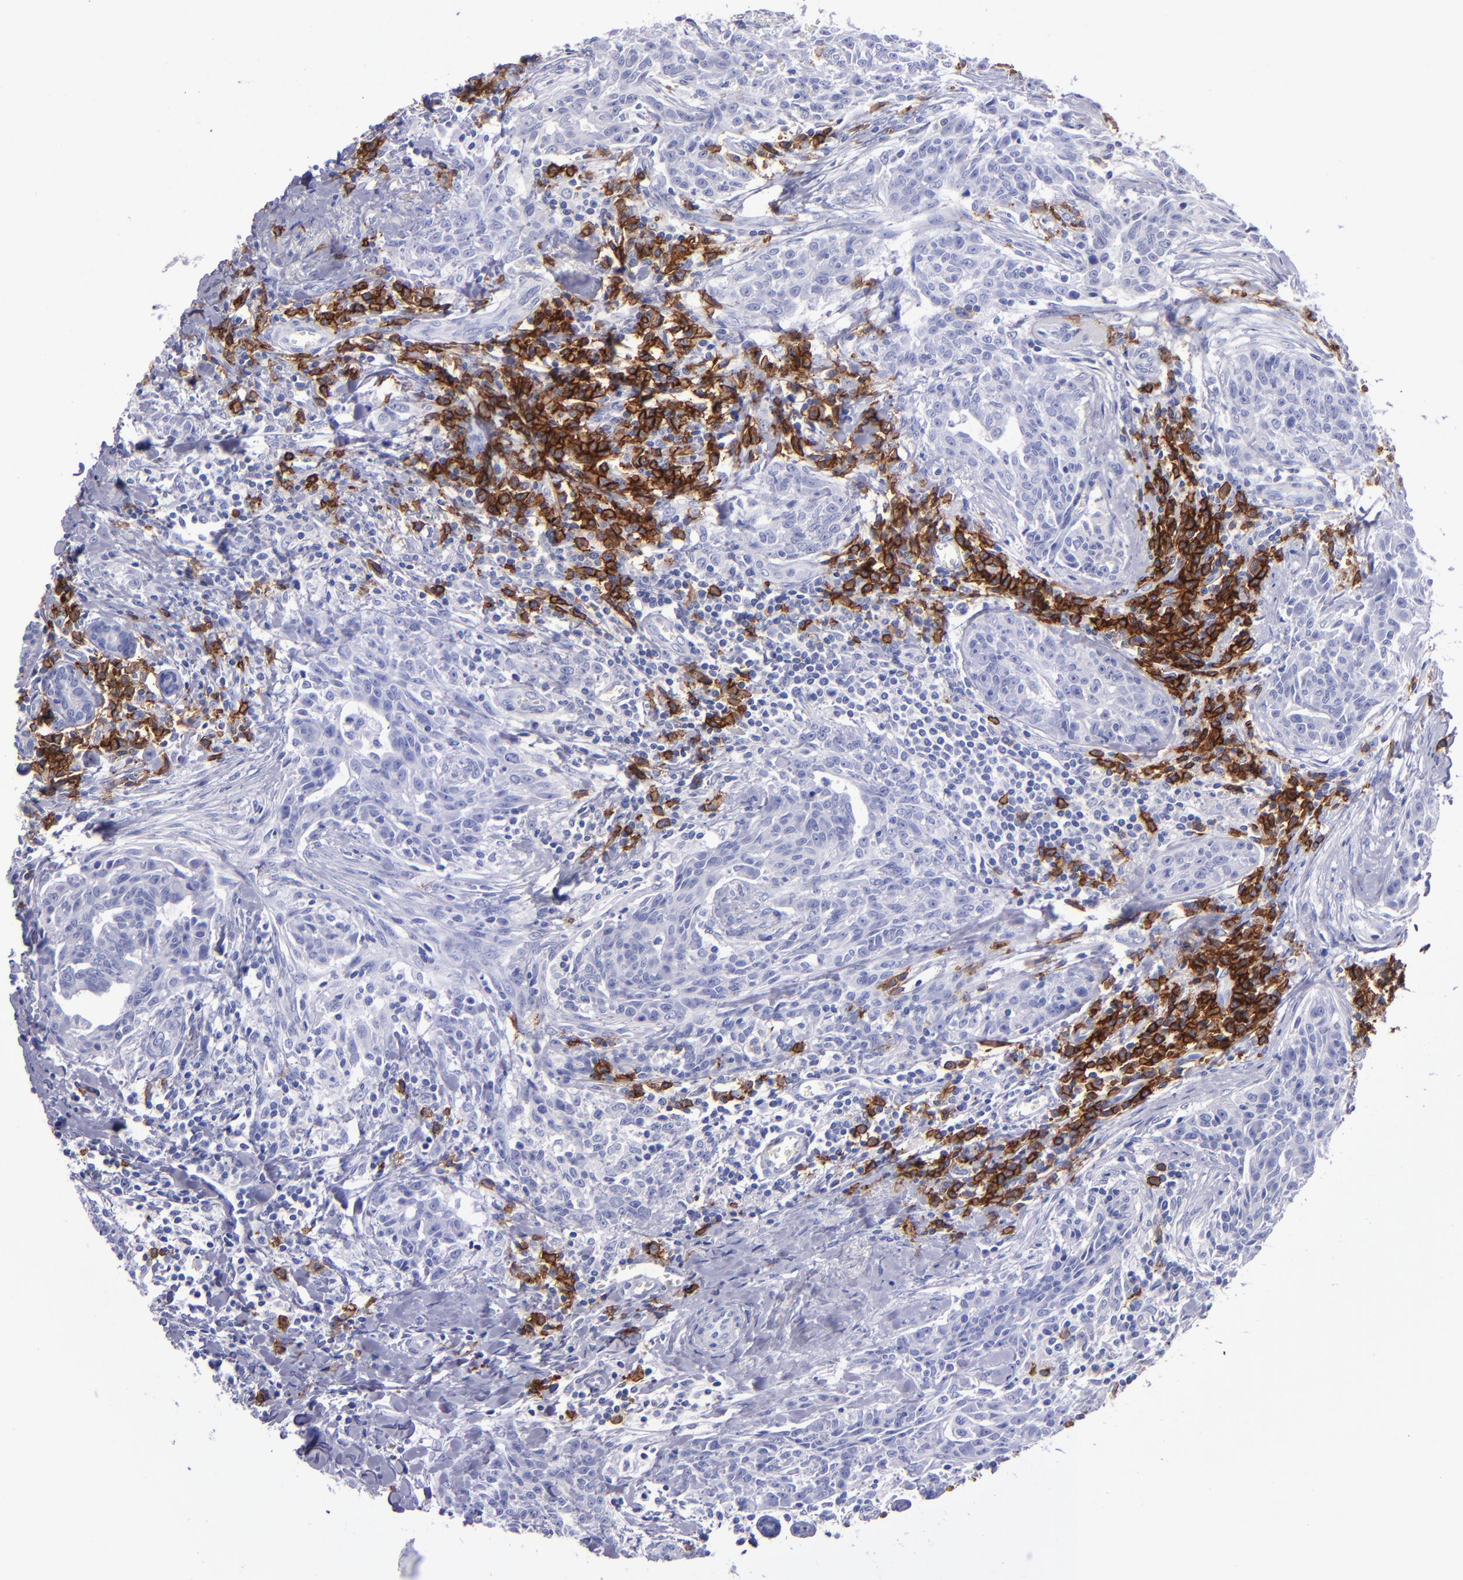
{"staining": {"intensity": "negative", "quantity": "none", "location": "none"}, "tissue": "breast cancer", "cell_type": "Tumor cells", "image_type": "cancer", "snomed": [{"axis": "morphology", "description": "Duct carcinoma"}, {"axis": "topography", "description": "Breast"}], "caption": "Immunohistochemistry (IHC) of intraductal carcinoma (breast) exhibits no expression in tumor cells.", "gene": "CD38", "patient": {"sex": "female", "age": 50}}